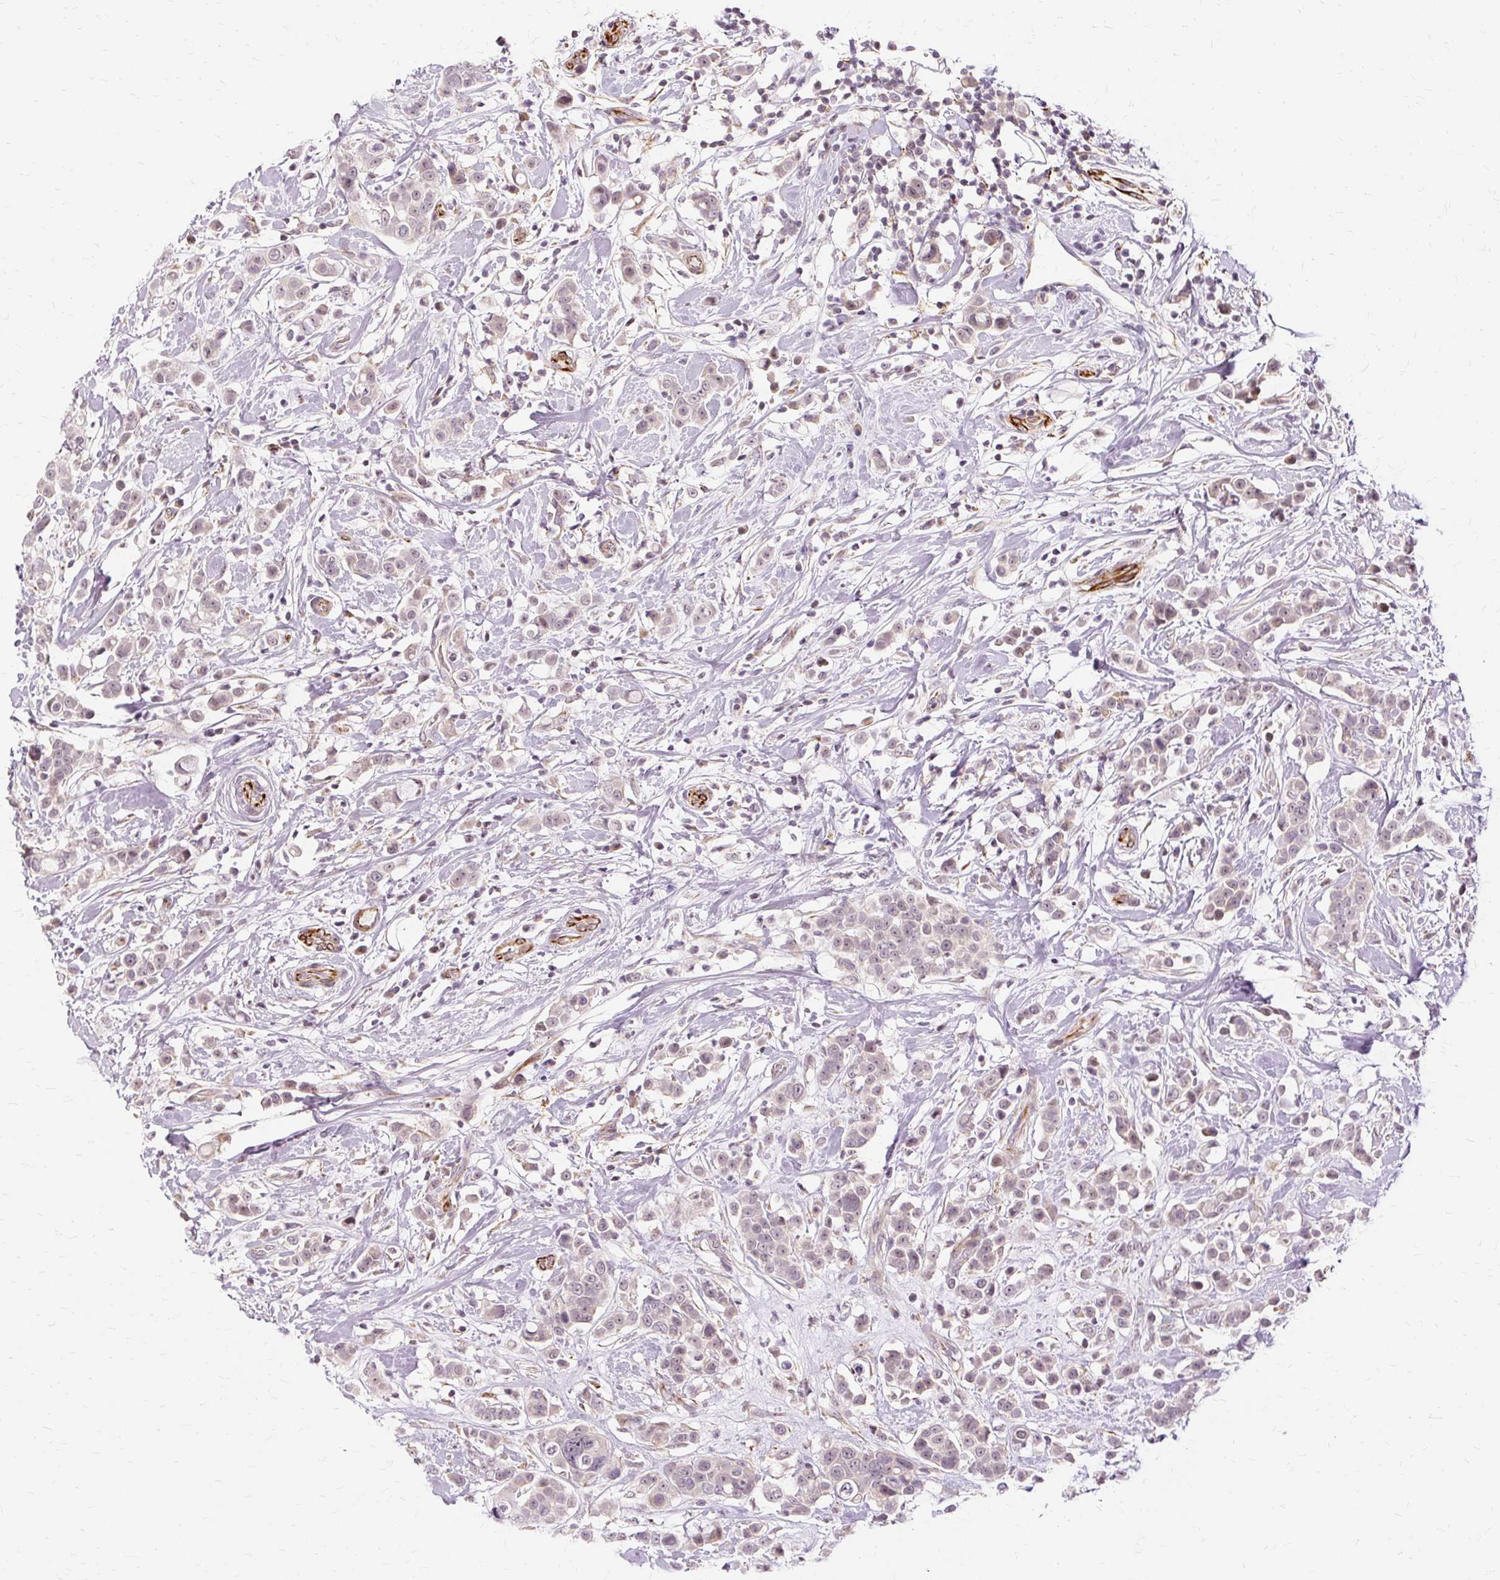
{"staining": {"intensity": "weak", "quantity": "<25%", "location": "nuclear"}, "tissue": "breast cancer", "cell_type": "Tumor cells", "image_type": "cancer", "snomed": [{"axis": "morphology", "description": "Duct carcinoma"}, {"axis": "topography", "description": "Breast"}], "caption": "This histopathology image is of breast cancer stained with immunohistochemistry to label a protein in brown with the nuclei are counter-stained blue. There is no positivity in tumor cells. Brightfield microscopy of immunohistochemistry stained with DAB (brown) and hematoxylin (blue), captured at high magnification.", "gene": "MMACHC", "patient": {"sex": "female", "age": 27}}